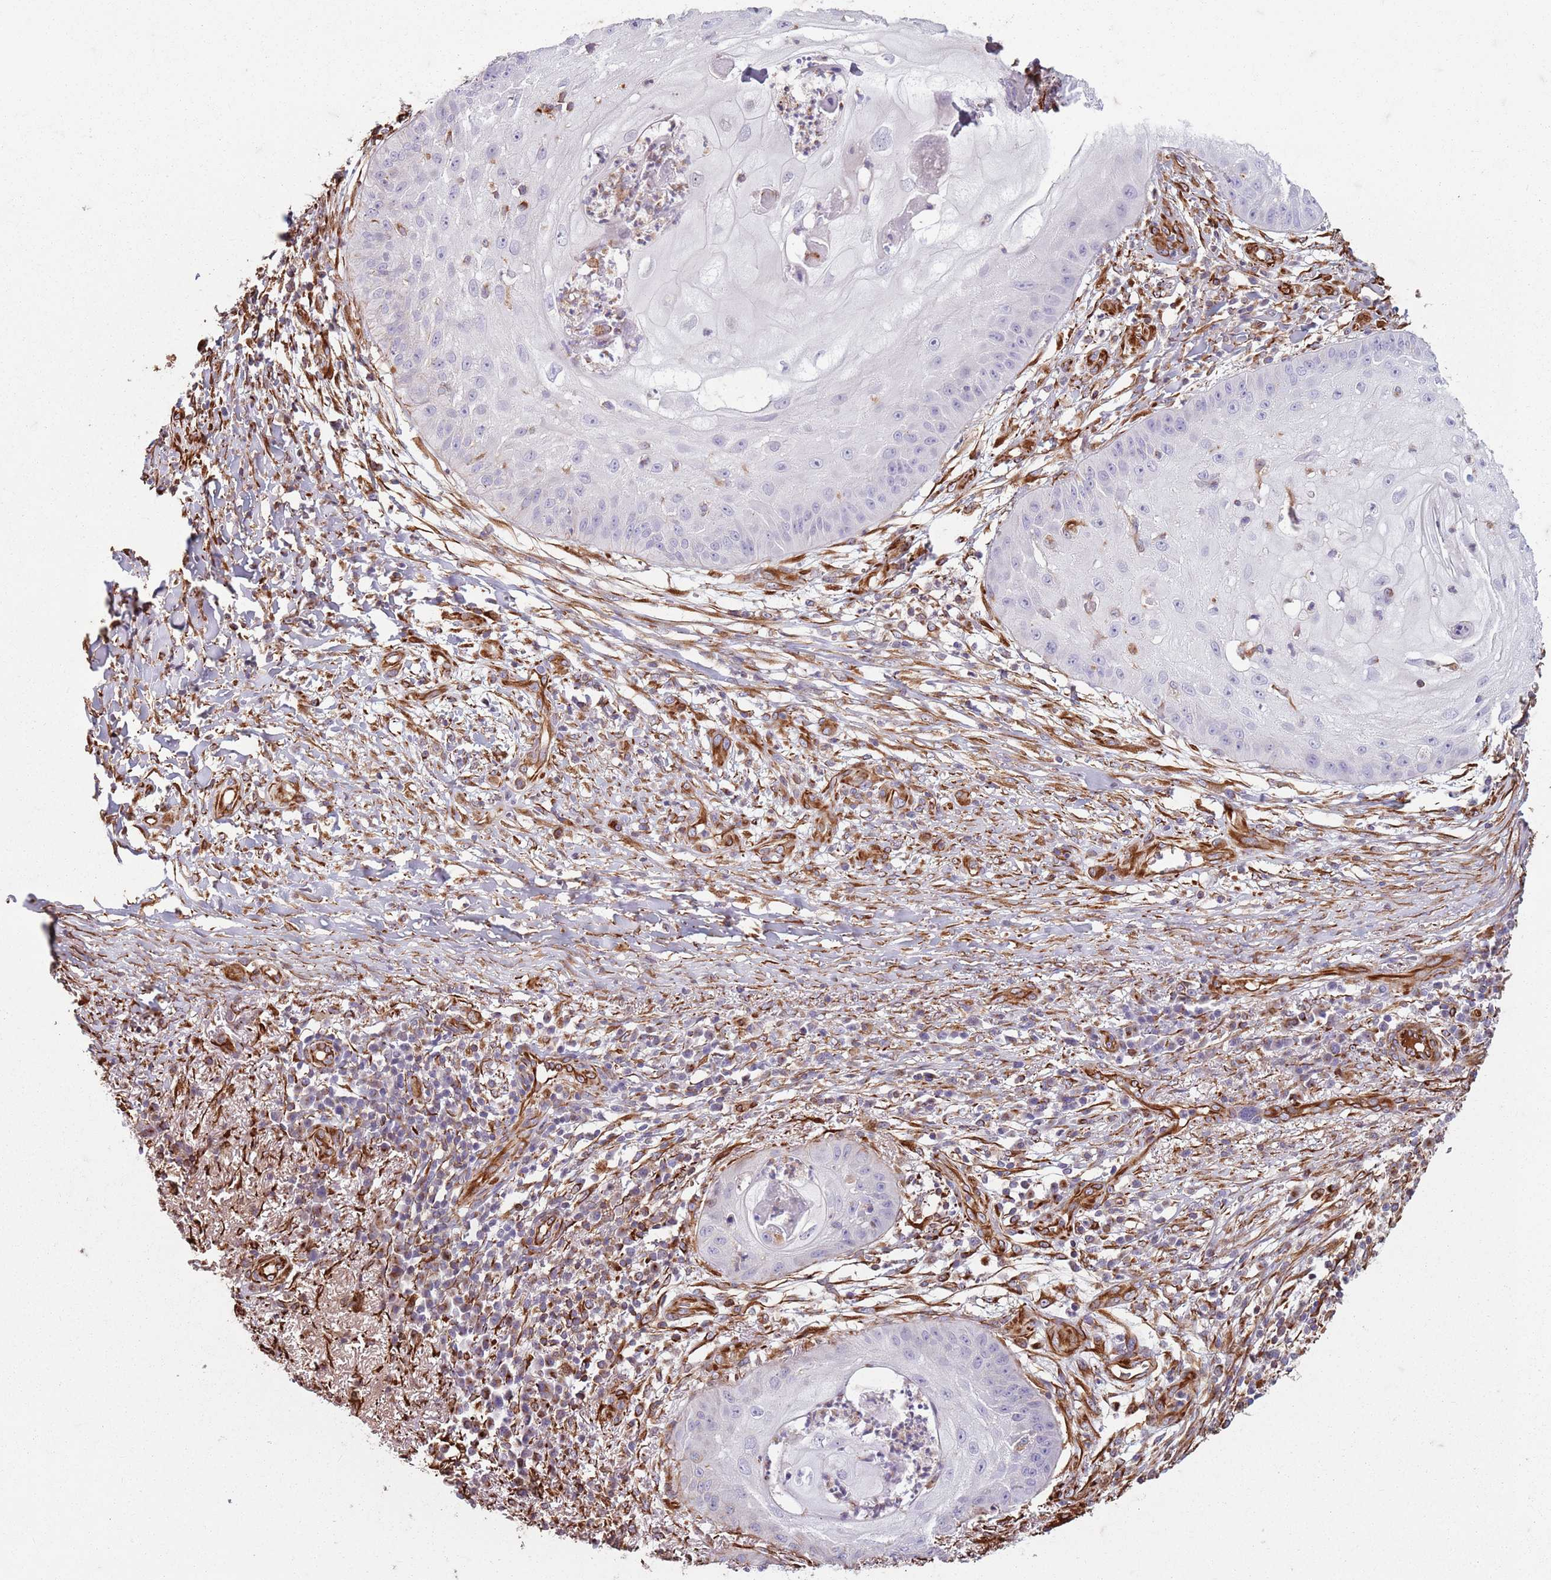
{"staining": {"intensity": "negative", "quantity": "none", "location": "none"}, "tissue": "skin cancer", "cell_type": "Tumor cells", "image_type": "cancer", "snomed": [{"axis": "morphology", "description": "Squamous cell carcinoma, NOS"}, {"axis": "topography", "description": "Skin"}], "caption": "A micrograph of human skin squamous cell carcinoma is negative for staining in tumor cells.", "gene": "TAS2R38", "patient": {"sex": "male", "age": 70}}